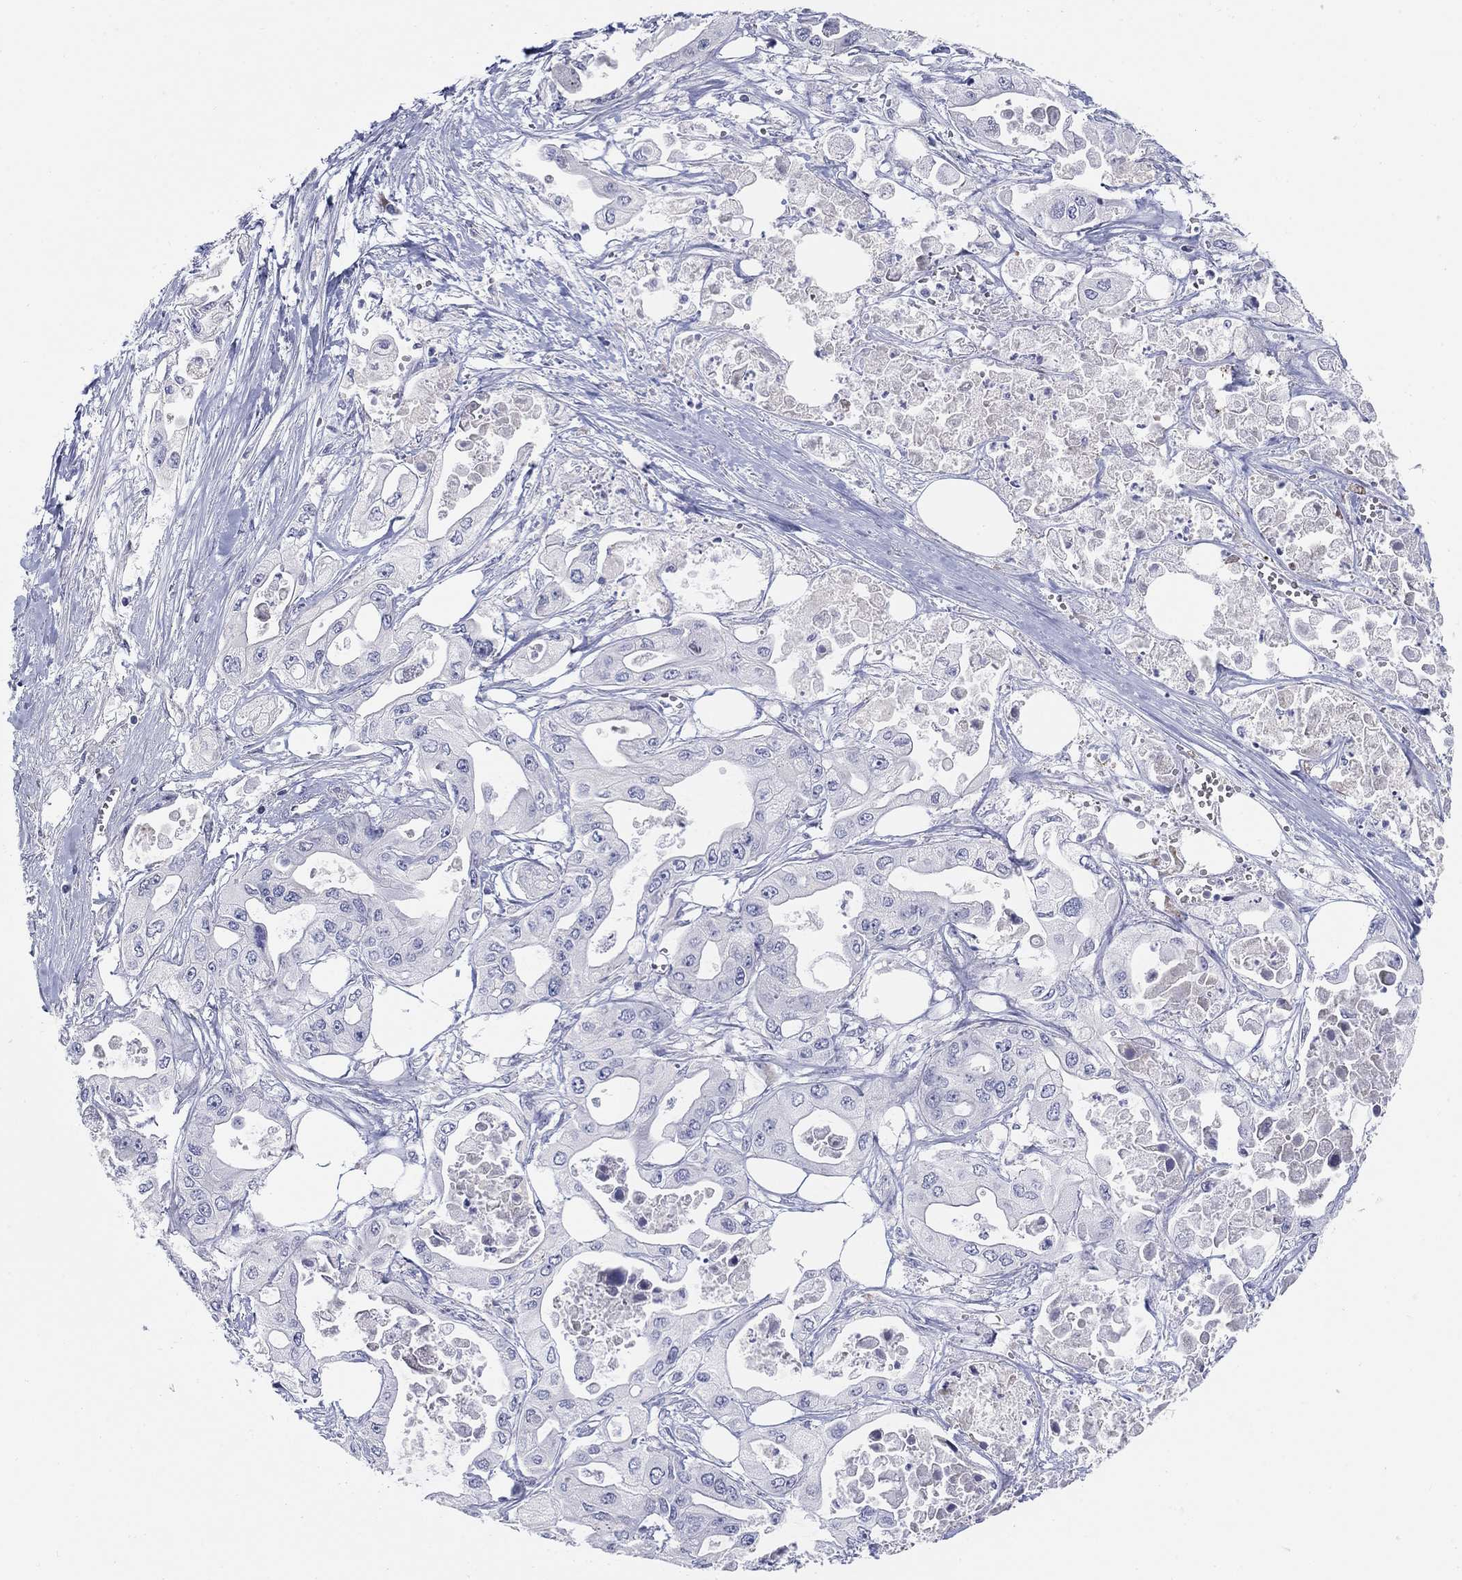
{"staining": {"intensity": "negative", "quantity": "none", "location": "none"}, "tissue": "pancreatic cancer", "cell_type": "Tumor cells", "image_type": "cancer", "snomed": [{"axis": "morphology", "description": "Adenocarcinoma, NOS"}, {"axis": "topography", "description": "Pancreas"}], "caption": "Tumor cells show no significant protein positivity in pancreatic cancer.", "gene": "HEATR4", "patient": {"sex": "male", "age": 70}}